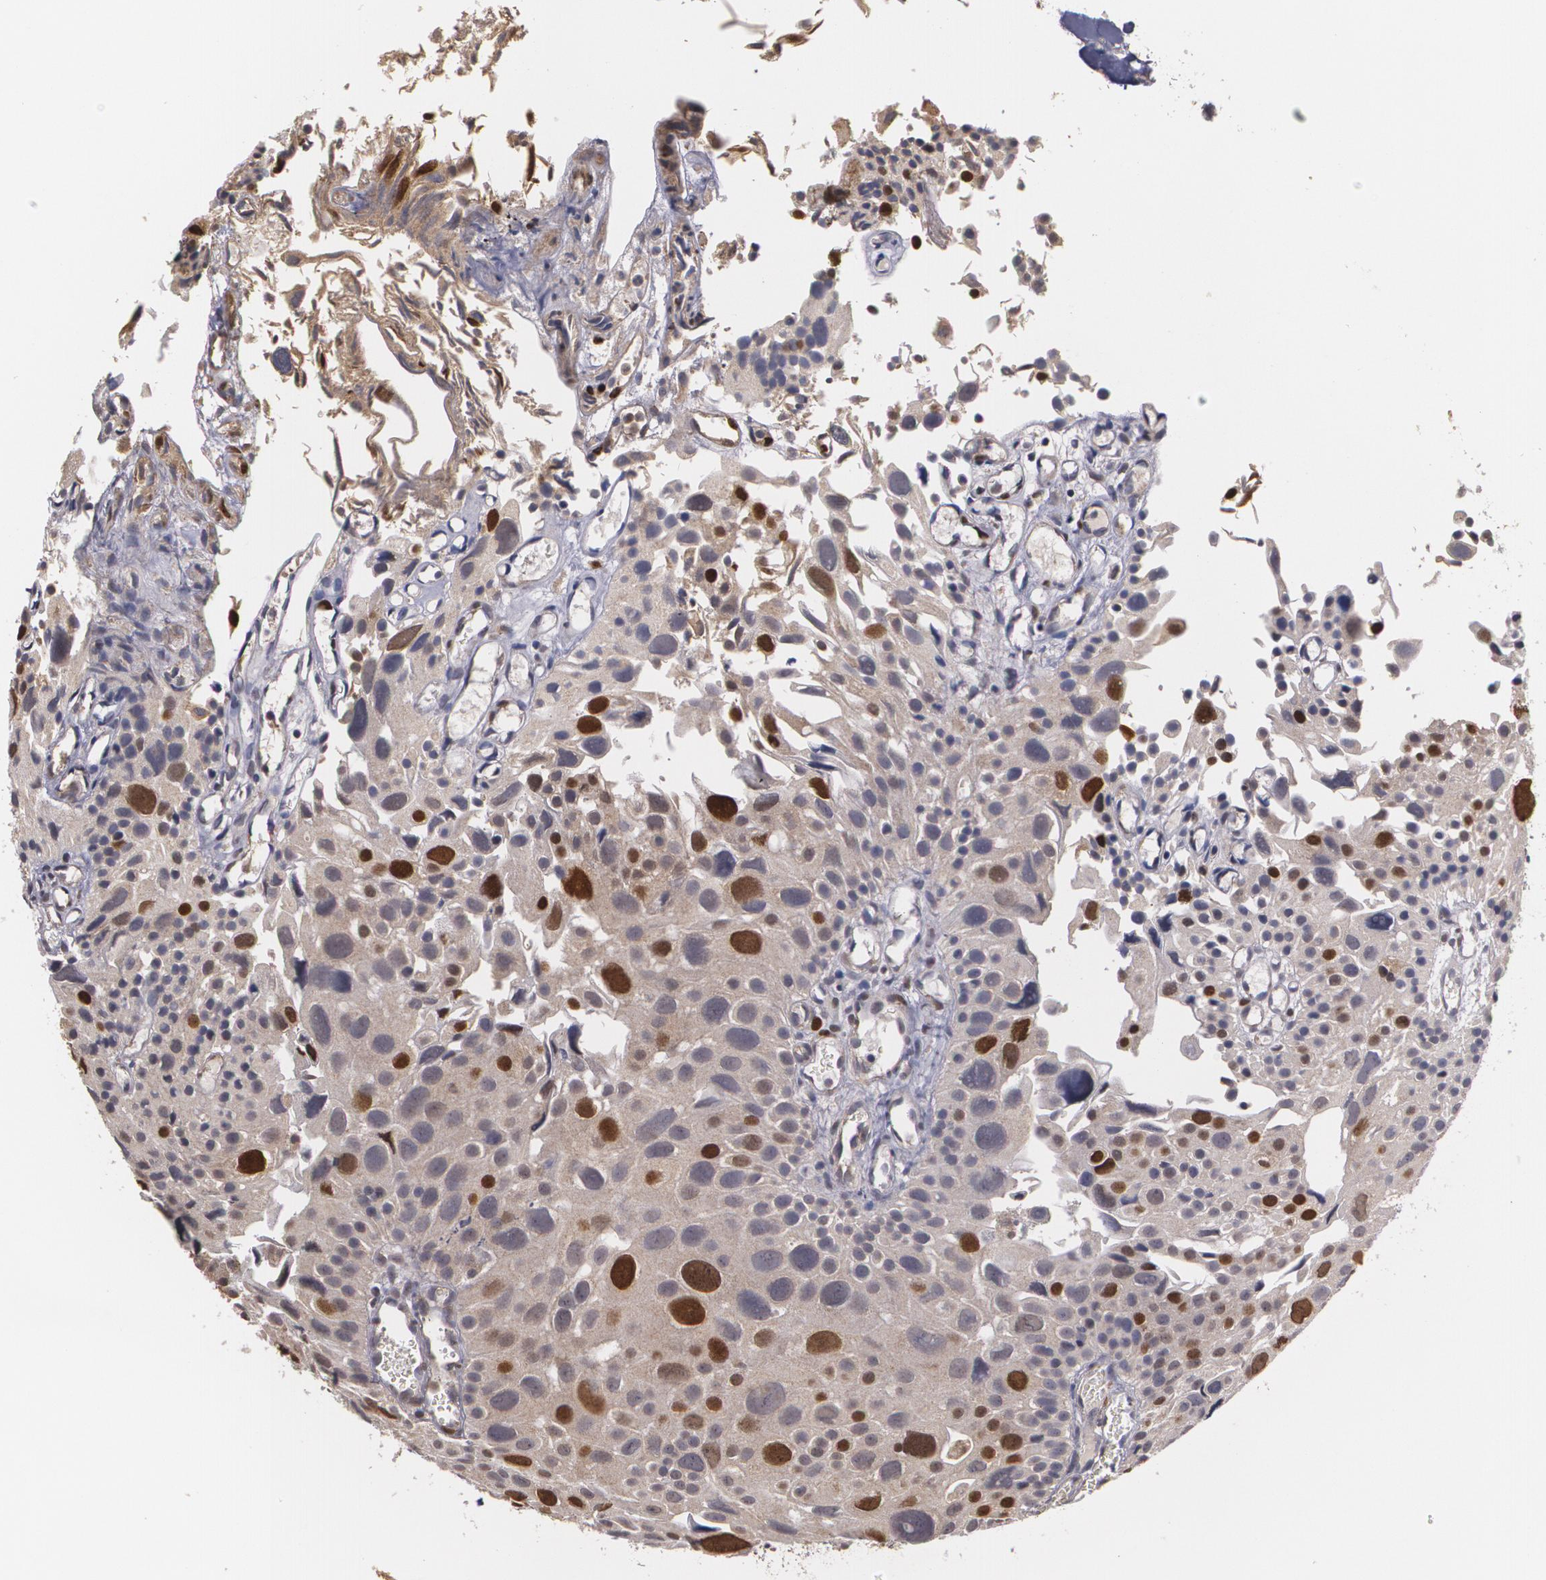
{"staining": {"intensity": "strong", "quantity": "<25%", "location": "cytoplasmic/membranous,nuclear"}, "tissue": "urothelial cancer", "cell_type": "Tumor cells", "image_type": "cancer", "snomed": [{"axis": "morphology", "description": "Urothelial carcinoma, High grade"}, {"axis": "topography", "description": "Urinary bladder"}], "caption": "The image exhibits staining of high-grade urothelial carcinoma, revealing strong cytoplasmic/membranous and nuclear protein staining (brown color) within tumor cells.", "gene": "BRCA1", "patient": {"sex": "female", "age": 78}}